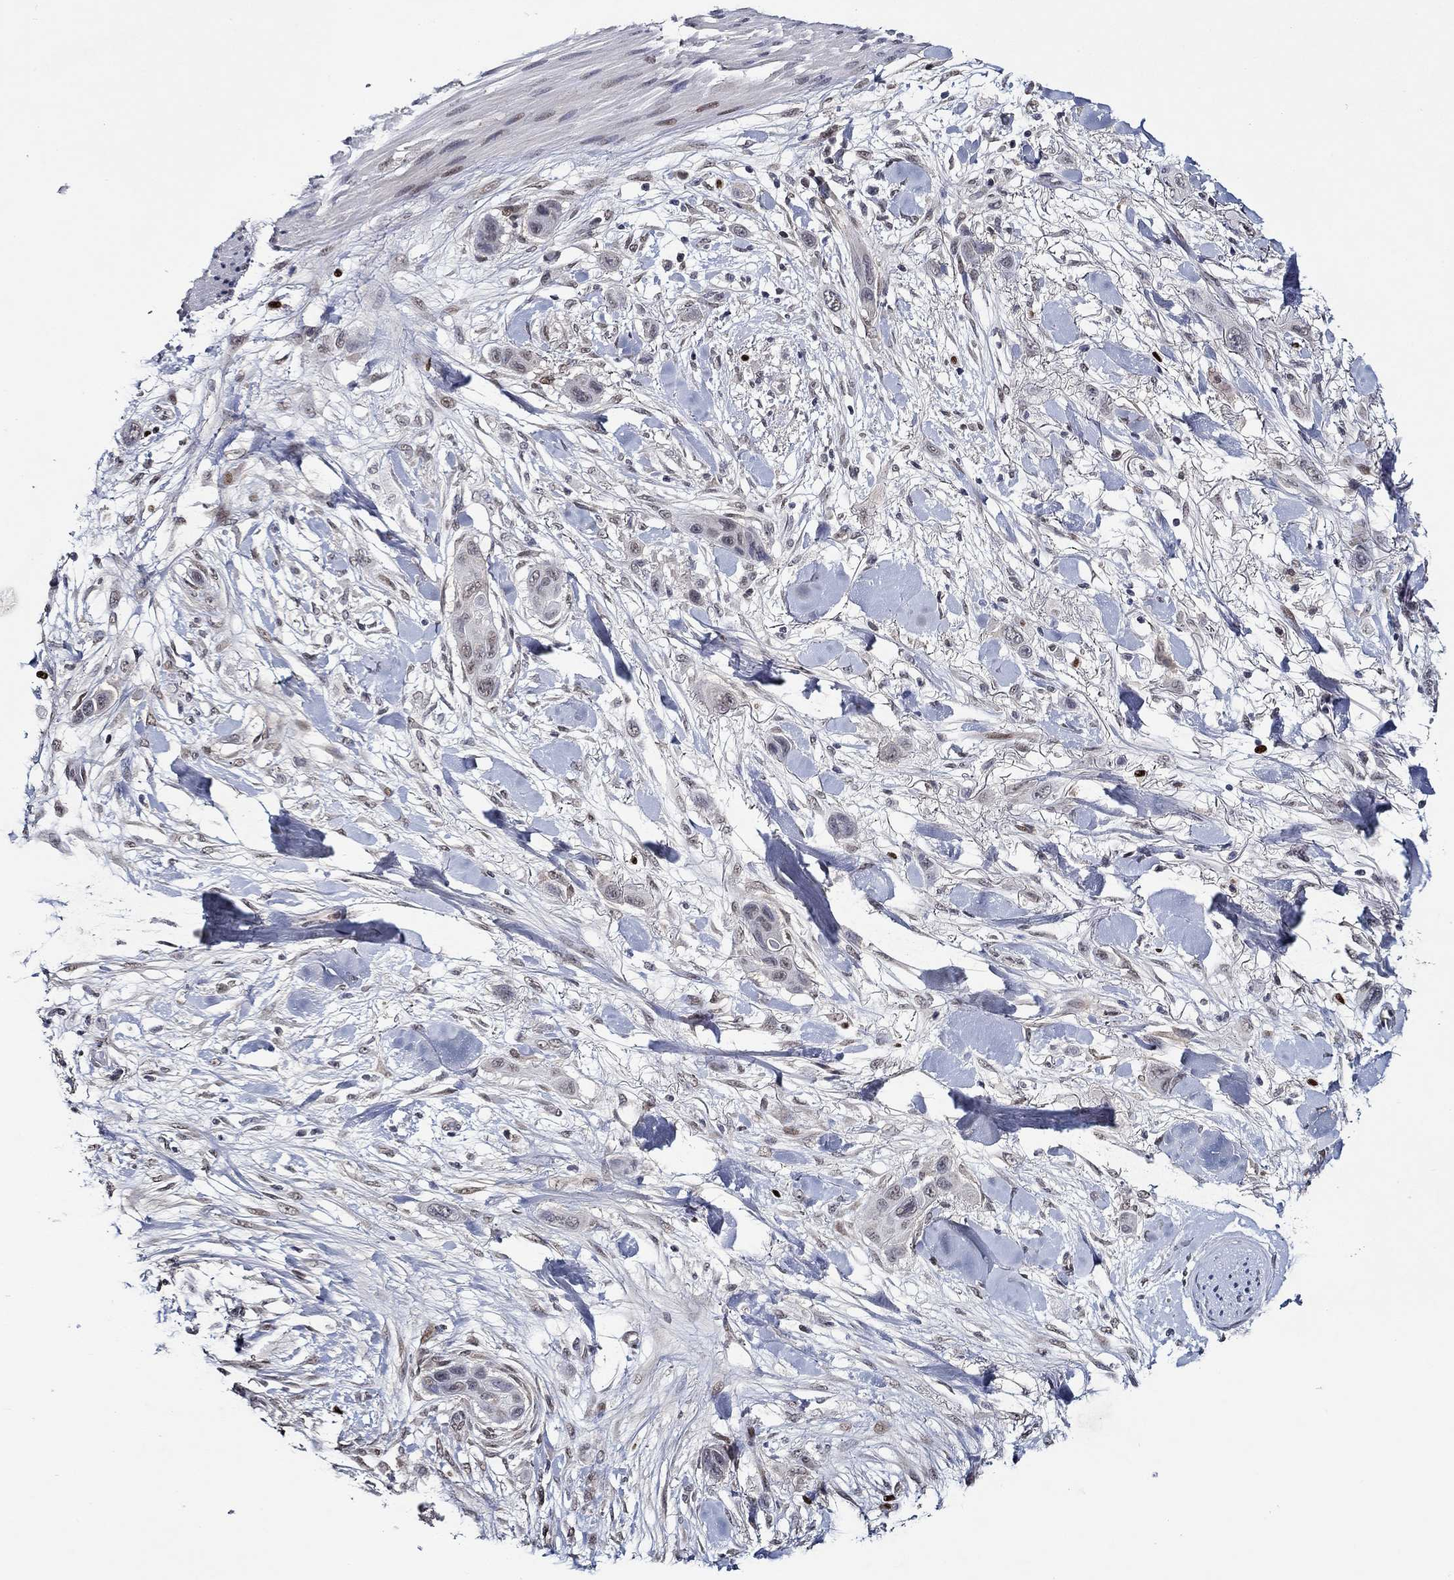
{"staining": {"intensity": "moderate", "quantity": "<25%", "location": "nuclear"}, "tissue": "skin cancer", "cell_type": "Tumor cells", "image_type": "cancer", "snomed": [{"axis": "morphology", "description": "Squamous cell carcinoma, NOS"}, {"axis": "topography", "description": "Skin"}], "caption": "Skin cancer stained with IHC shows moderate nuclear positivity in about <25% of tumor cells.", "gene": "GATA2", "patient": {"sex": "male", "age": 79}}